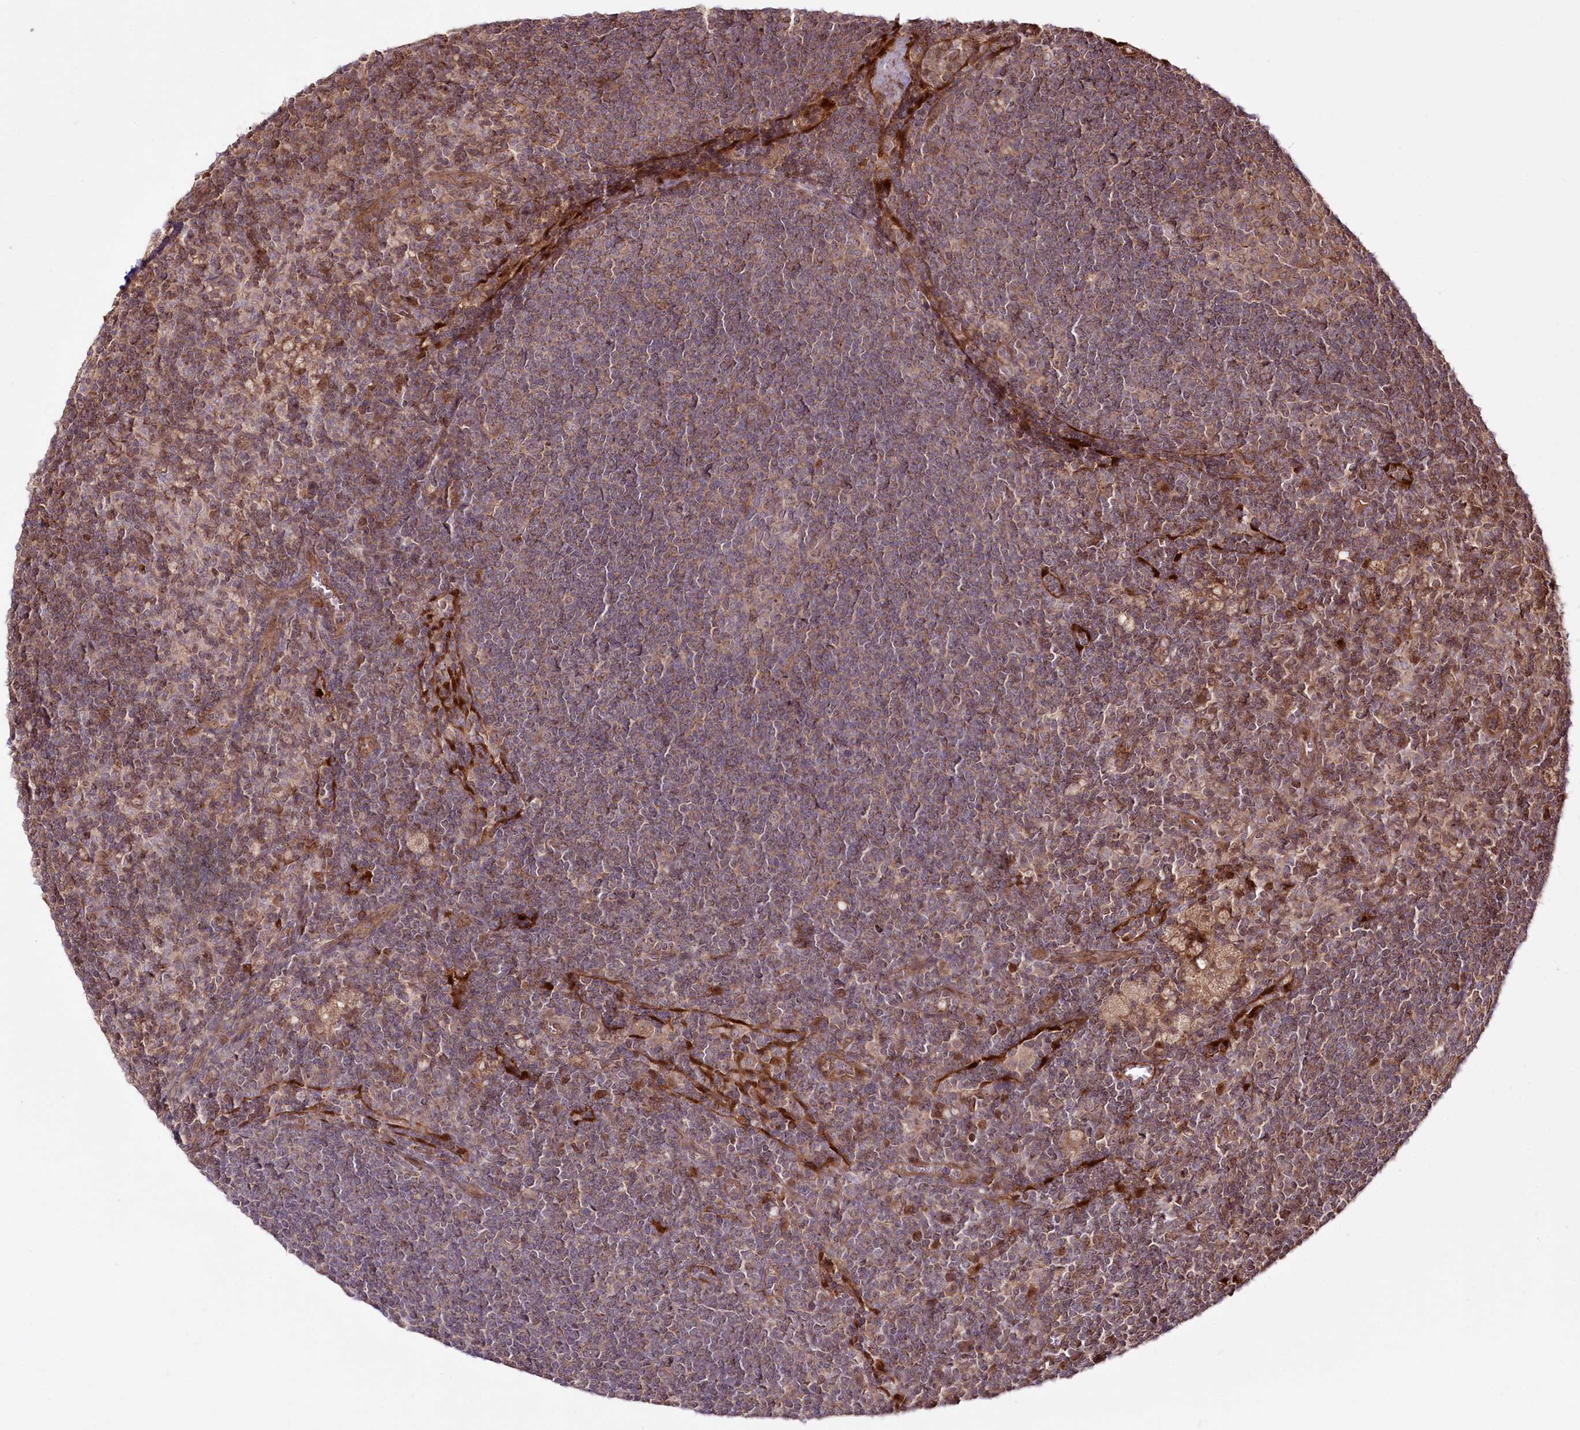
{"staining": {"intensity": "weak", "quantity": ">75%", "location": "cytoplasmic/membranous"}, "tissue": "lymph node", "cell_type": "Germinal center cells", "image_type": "normal", "snomed": [{"axis": "morphology", "description": "Normal tissue, NOS"}, {"axis": "topography", "description": "Lymph node"}], "caption": "A brown stain highlights weak cytoplasmic/membranous expression of a protein in germinal center cells of benign lymph node.", "gene": "REXO2", "patient": {"sex": "male", "age": 69}}